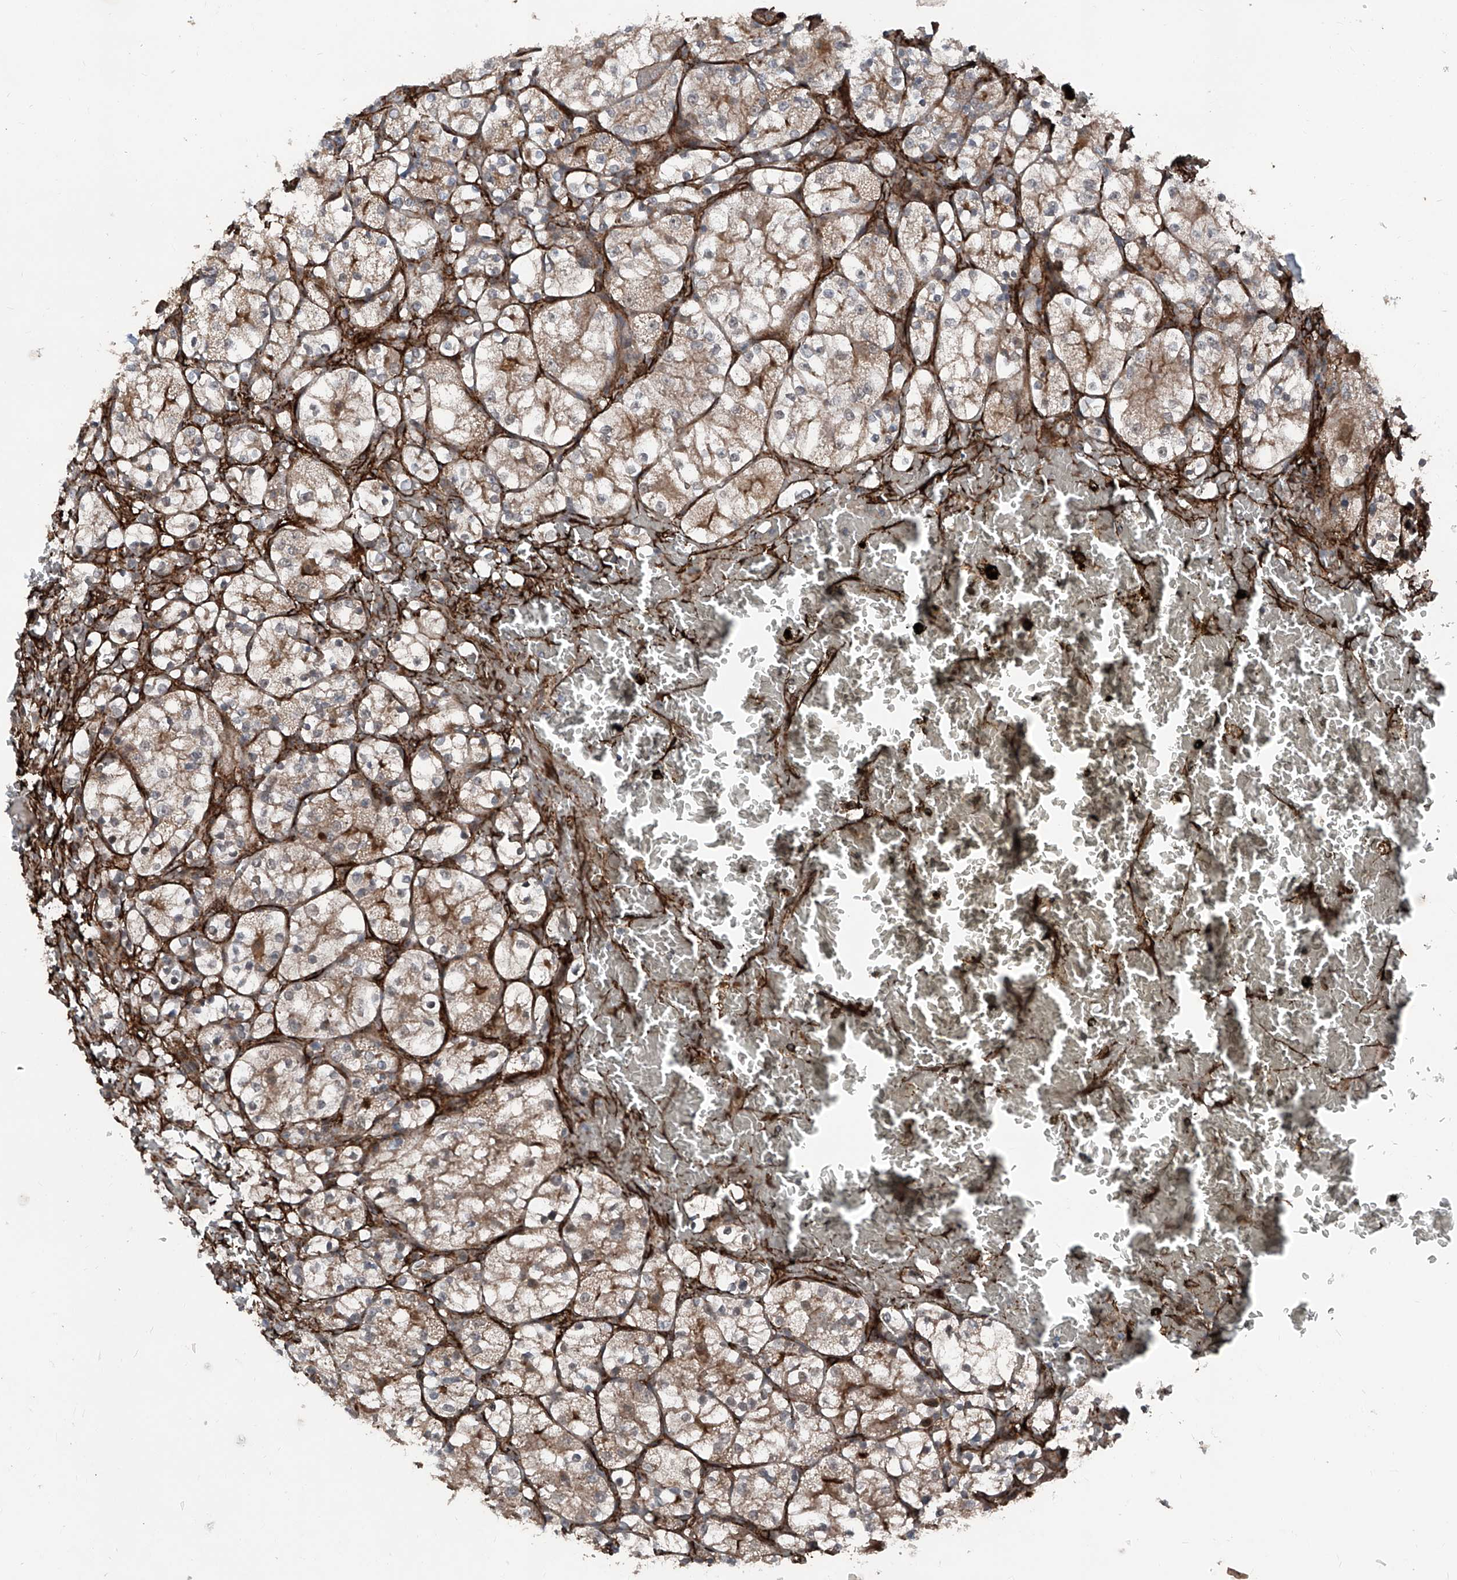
{"staining": {"intensity": "weak", "quantity": ">75%", "location": "cytoplasmic/membranous"}, "tissue": "renal cancer", "cell_type": "Tumor cells", "image_type": "cancer", "snomed": [{"axis": "morphology", "description": "Adenocarcinoma, NOS"}, {"axis": "topography", "description": "Kidney"}], "caption": "IHC image of human renal cancer (adenocarcinoma) stained for a protein (brown), which demonstrates low levels of weak cytoplasmic/membranous expression in approximately >75% of tumor cells.", "gene": "COA7", "patient": {"sex": "female", "age": 69}}